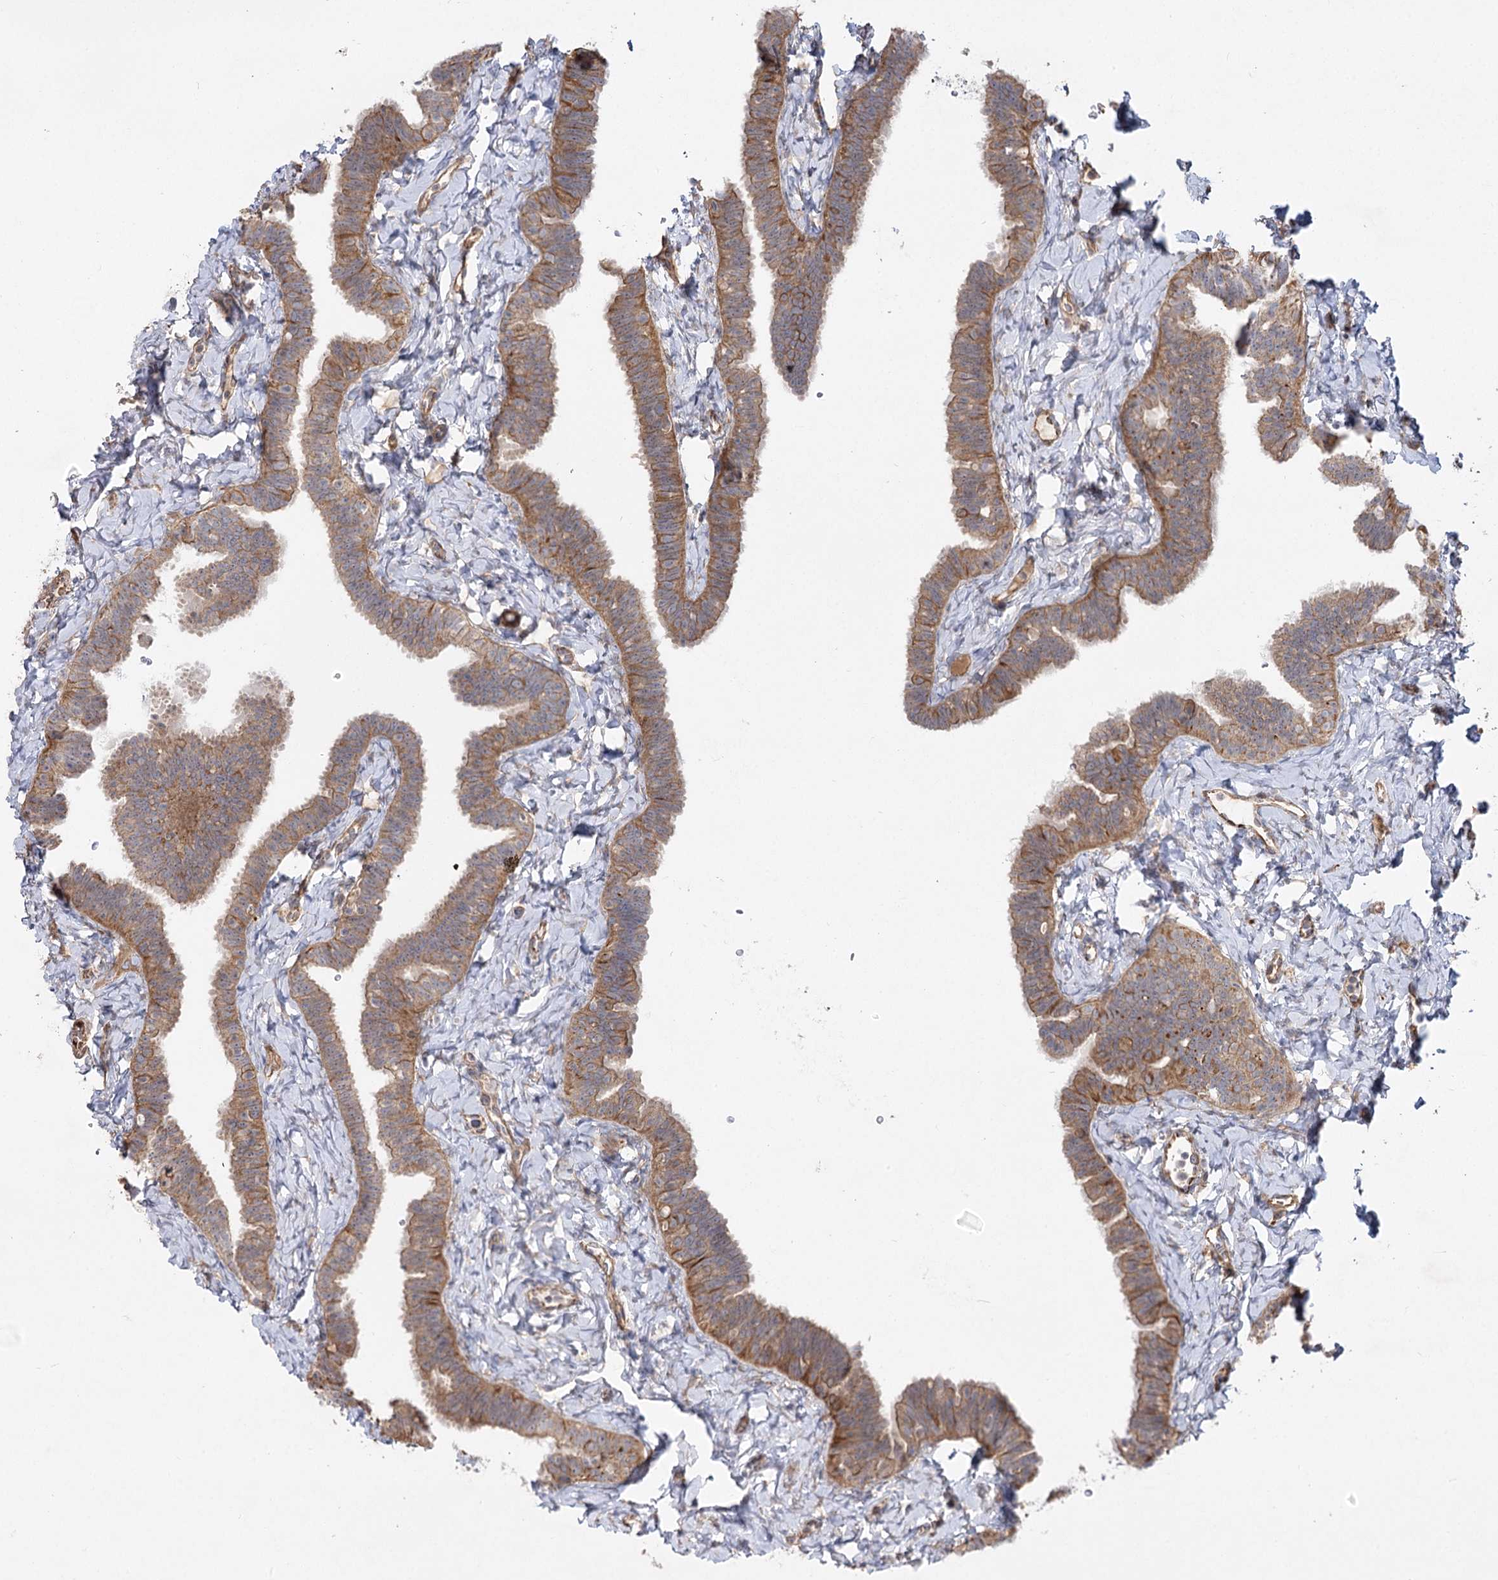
{"staining": {"intensity": "moderate", "quantity": ">75%", "location": "cytoplasmic/membranous"}, "tissue": "fallopian tube", "cell_type": "Glandular cells", "image_type": "normal", "snomed": [{"axis": "morphology", "description": "Normal tissue, NOS"}, {"axis": "topography", "description": "Fallopian tube"}], "caption": "Approximately >75% of glandular cells in benign human fallopian tube reveal moderate cytoplasmic/membranous protein positivity as visualized by brown immunohistochemical staining.", "gene": "KIAA0825", "patient": {"sex": "female", "age": 65}}